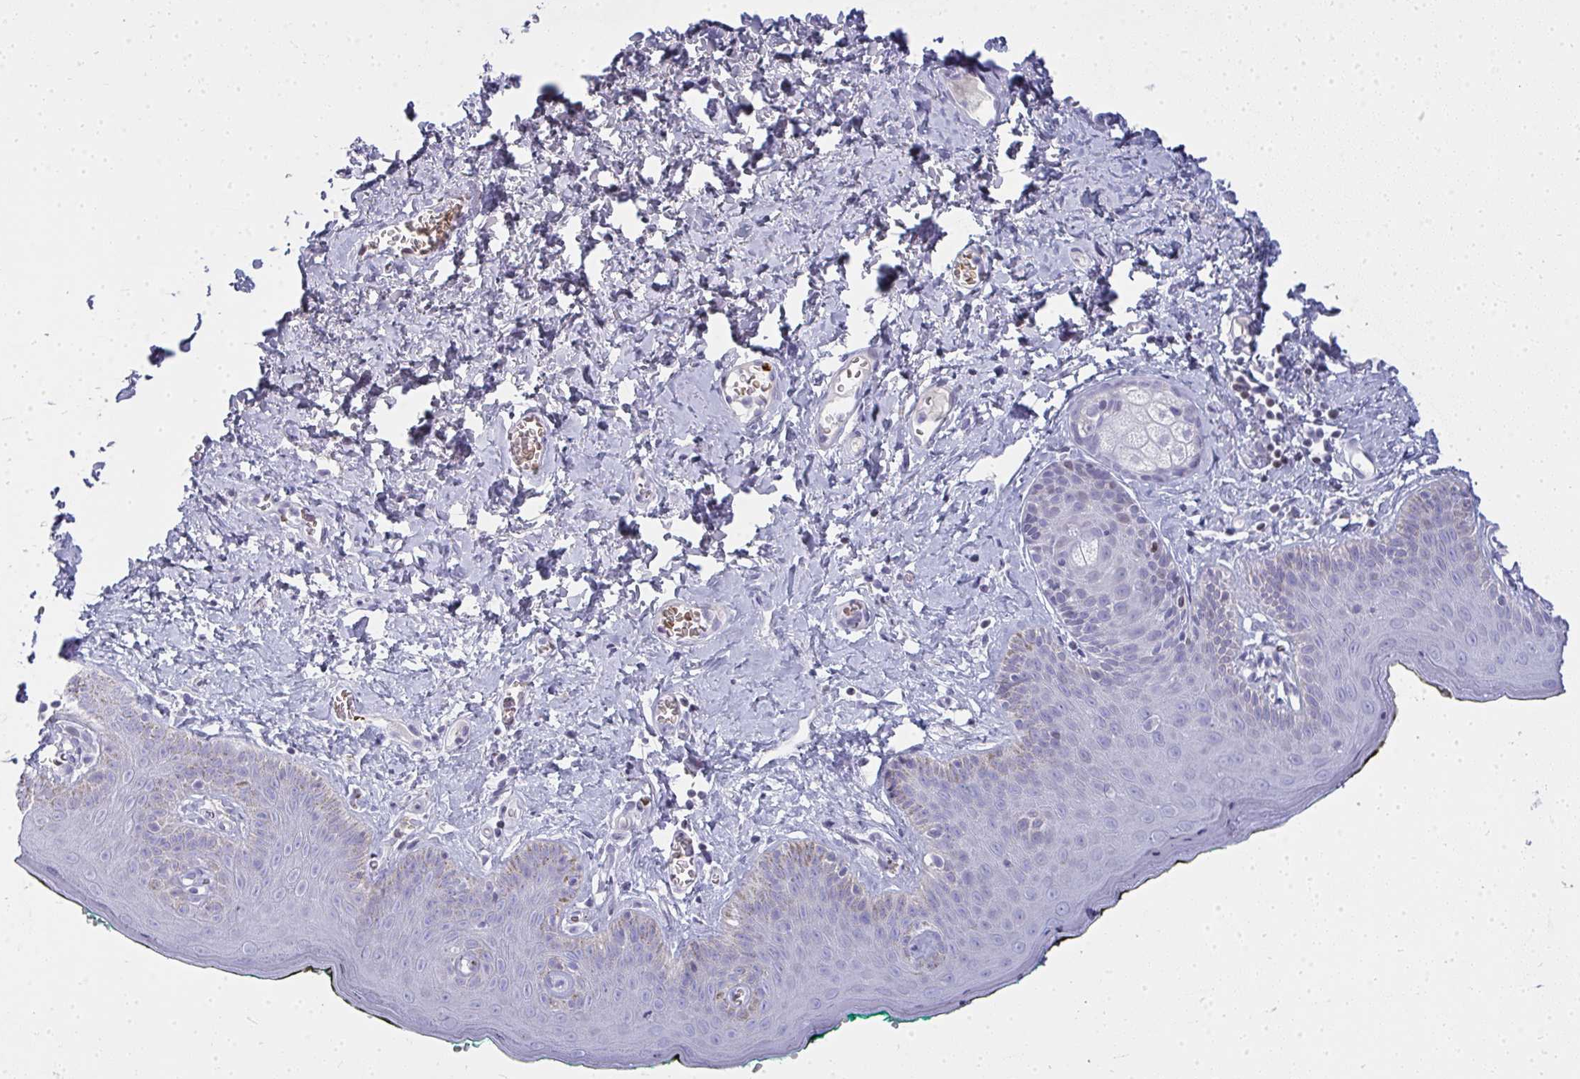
{"staining": {"intensity": "negative", "quantity": "none", "location": "none"}, "tissue": "skin", "cell_type": "Epidermal cells", "image_type": "normal", "snomed": [{"axis": "morphology", "description": "Normal tissue, NOS"}, {"axis": "topography", "description": "Vulva"}, {"axis": "topography", "description": "Peripheral nerve tissue"}], "caption": "This histopathology image is of benign skin stained with IHC to label a protein in brown with the nuclei are counter-stained blue. There is no expression in epidermal cells.", "gene": "ZNF182", "patient": {"sex": "female", "age": 66}}